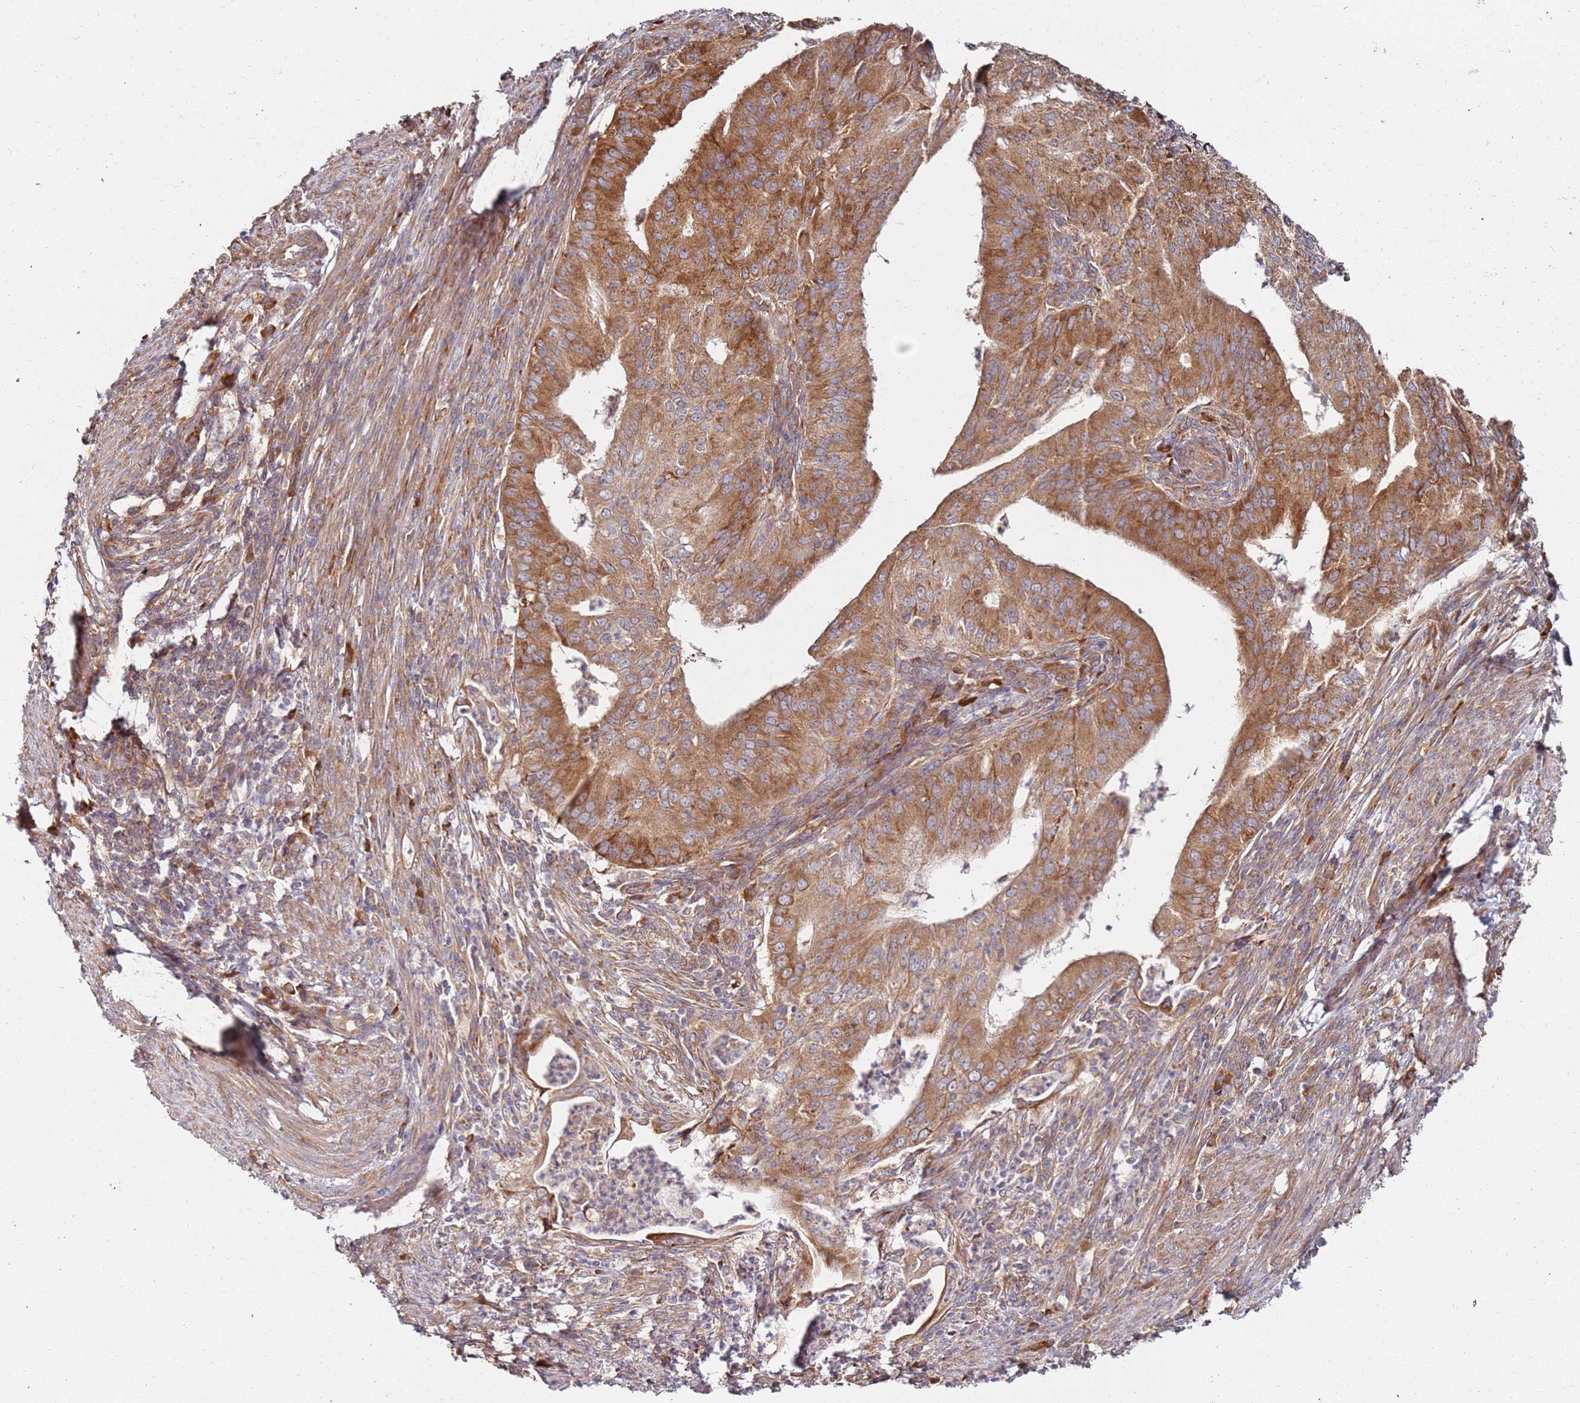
{"staining": {"intensity": "moderate", "quantity": ">75%", "location": "cytoplasmic/membranous"}, "tissue": "endometrial cancer", "cell_type": "Tumor cells", "image_type": "cancer", "snomed": [{"axis": "morphology", "description": "Adenocarcinoma, NOS"}, {"axis": "topography", "description": "Endometrium"}], "caption": "Tumor cells exhibit moderate cytoplasmic/membranous staining in approximately >75% of cells in endometrial cancer.", "gene": "RPS3A", "patient": {"sex": "female", "age": 50}}